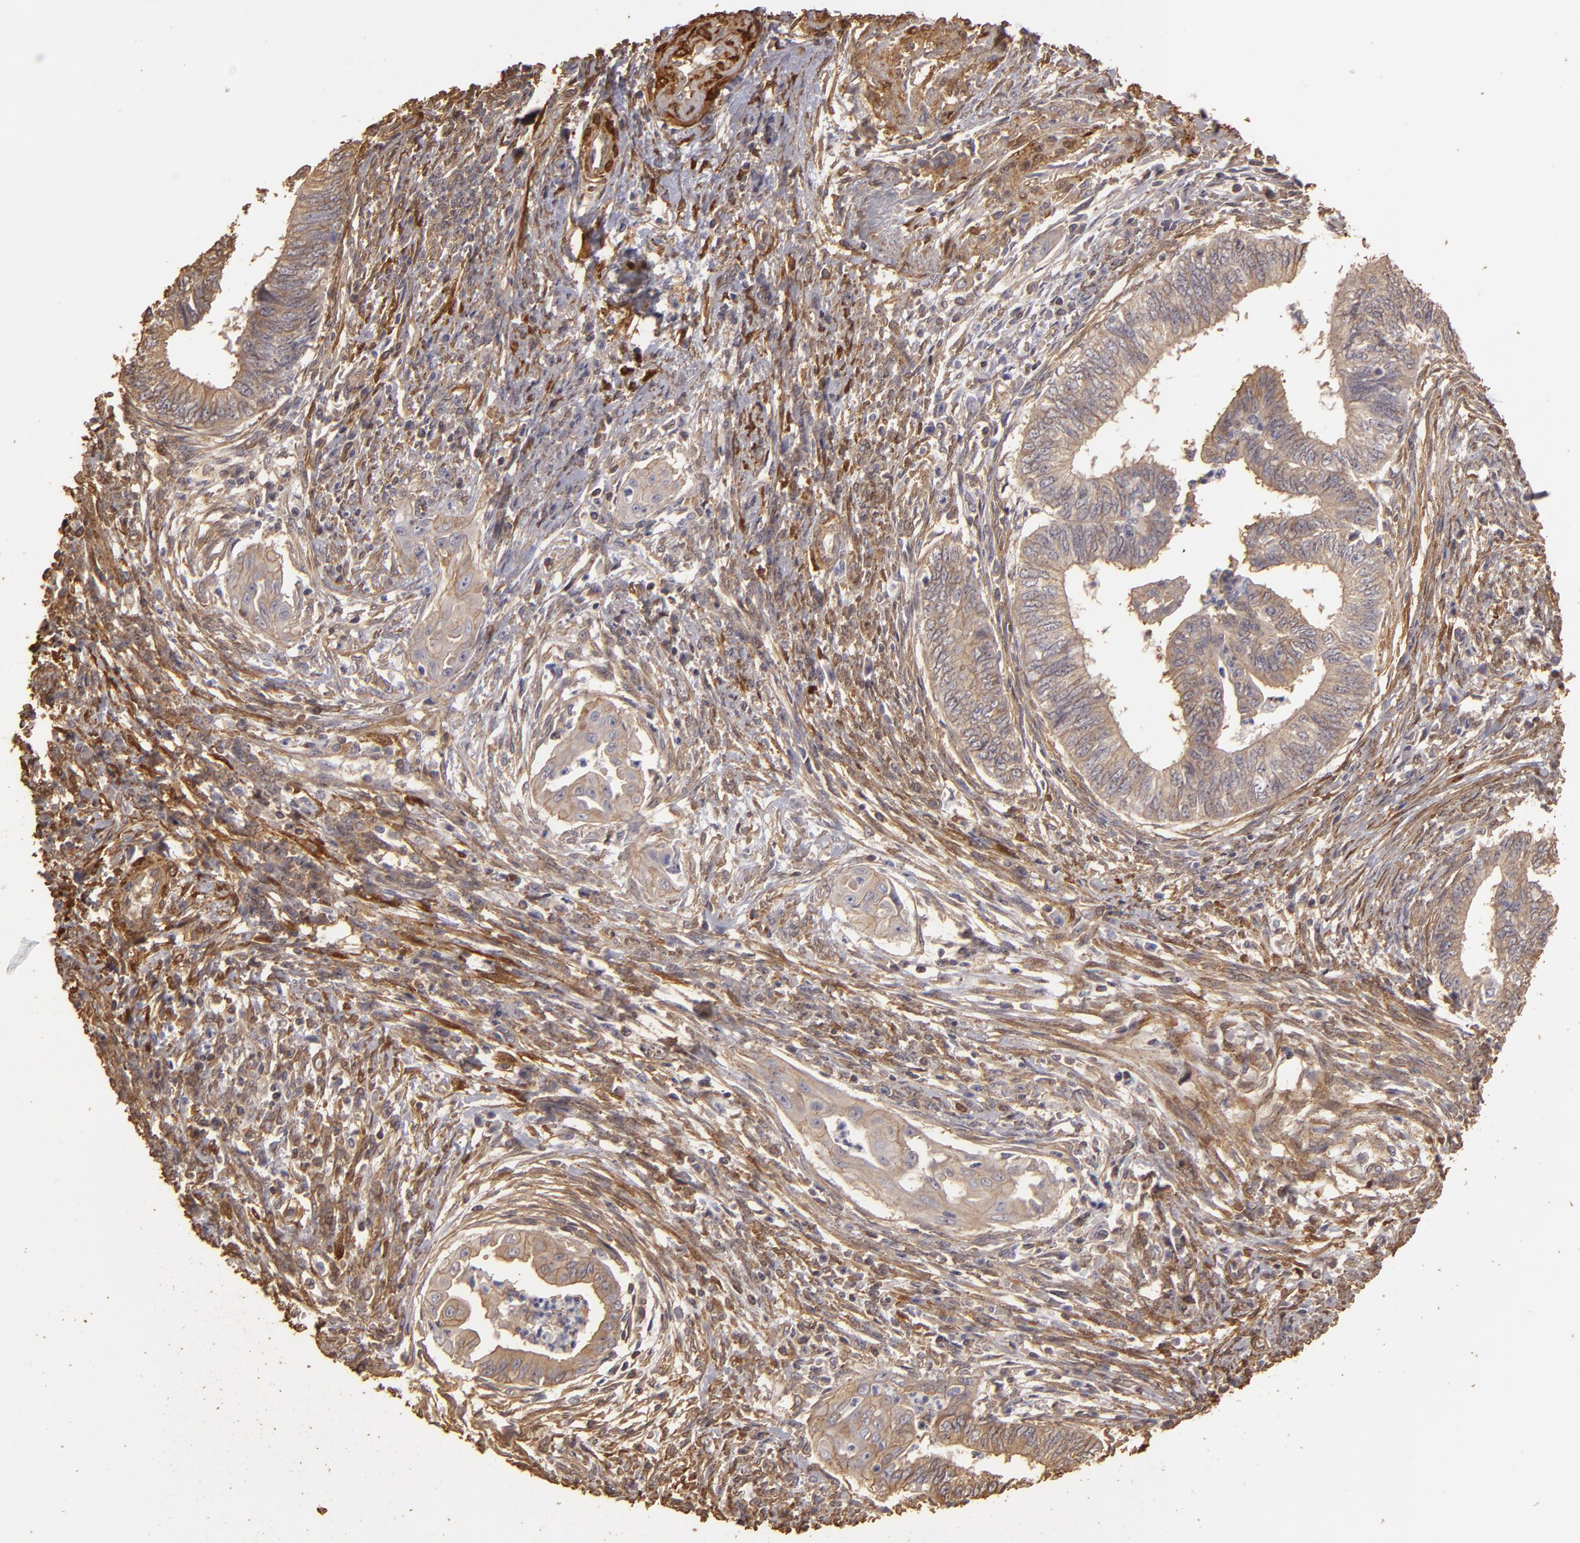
{"staining": {"intensity": "weak", "quantity": ">75%", "location": "cytoplasmic/membranous"}, "tissue": "endometrial cancer", "cell_type": "Tumor cells", "image_type": "cancer", "snomed": [{"axis": "morphology", "description": "Adenocarcinoma, NOS"}, {"axis": "topography", "description": "Endometrium"}], "caption": "Protein positivity by immunohistochemistry (IHC) exhibits weak cytoplasmic/membranous expression in approximately >75% of tumor cells in endometrial cancer (adenocarcinoma). The protein is stained brown, and the nuclei are stained in blue (DAB (3,3'-diaminobenzidine) IHC with brightfield microscopy, high magnification).", "gene": "HSPB6", "patient": {"sex": "female", "age": 66}}